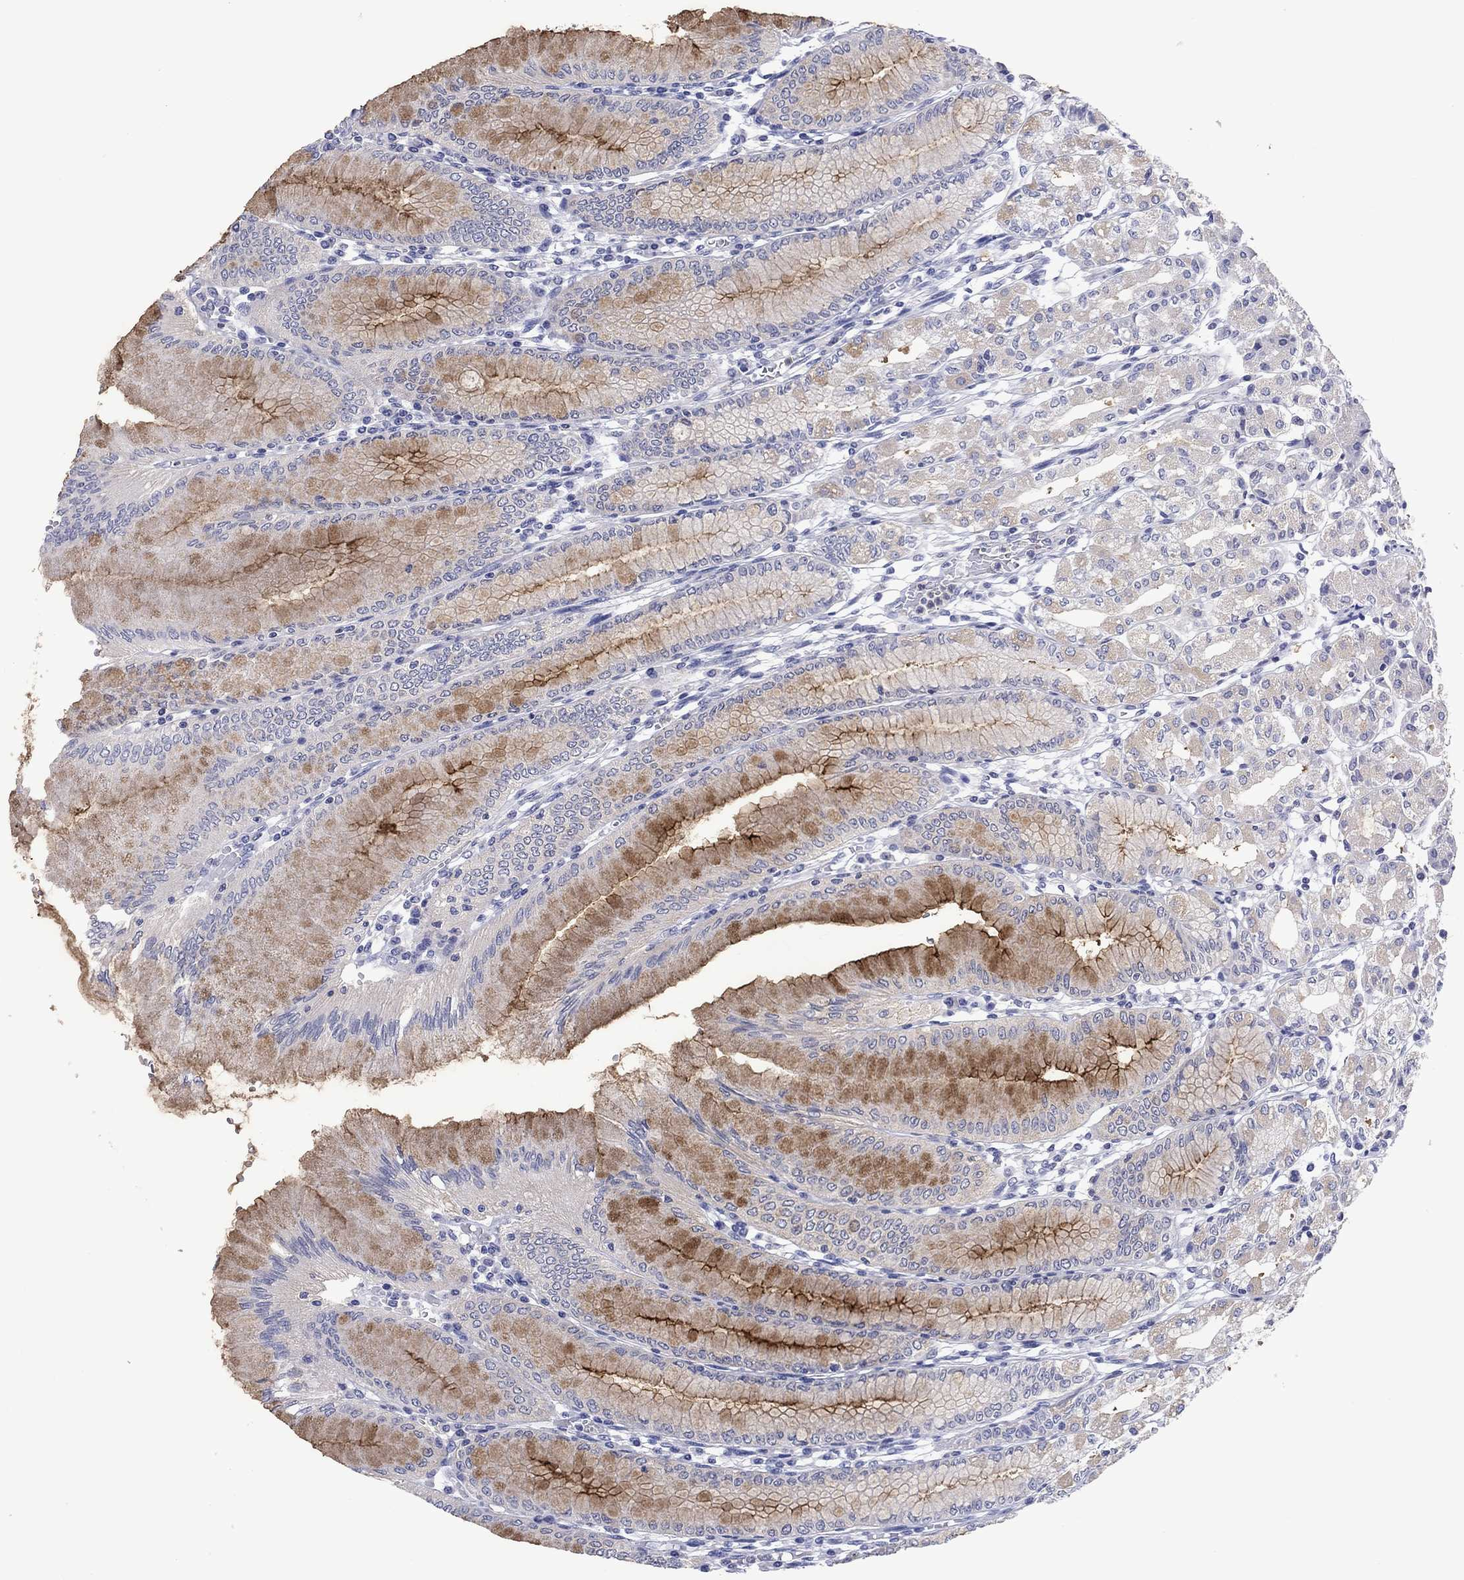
{"staining": {"intensity": "strong", "quantity": "25%-75%", "location": "cytoplasmic/membranous"}, "tissue": "stomach", "cell_type": "Glandular cells", "image_type": "normal", "snomed": [{"axis": "morphology", "description": "Normal tissue, NOS"}, {"axis": "topography", "description": "Skeletal muscle"}, {"axis": "topography", "description": "Stomach"}], "caption": "A brown stain shows strong cytoplasmic/membranous positivity of a protein in glandular cells of normal stomach.", "gene": "FER1L6", "patient": {"sex": "female", "age": 57}}